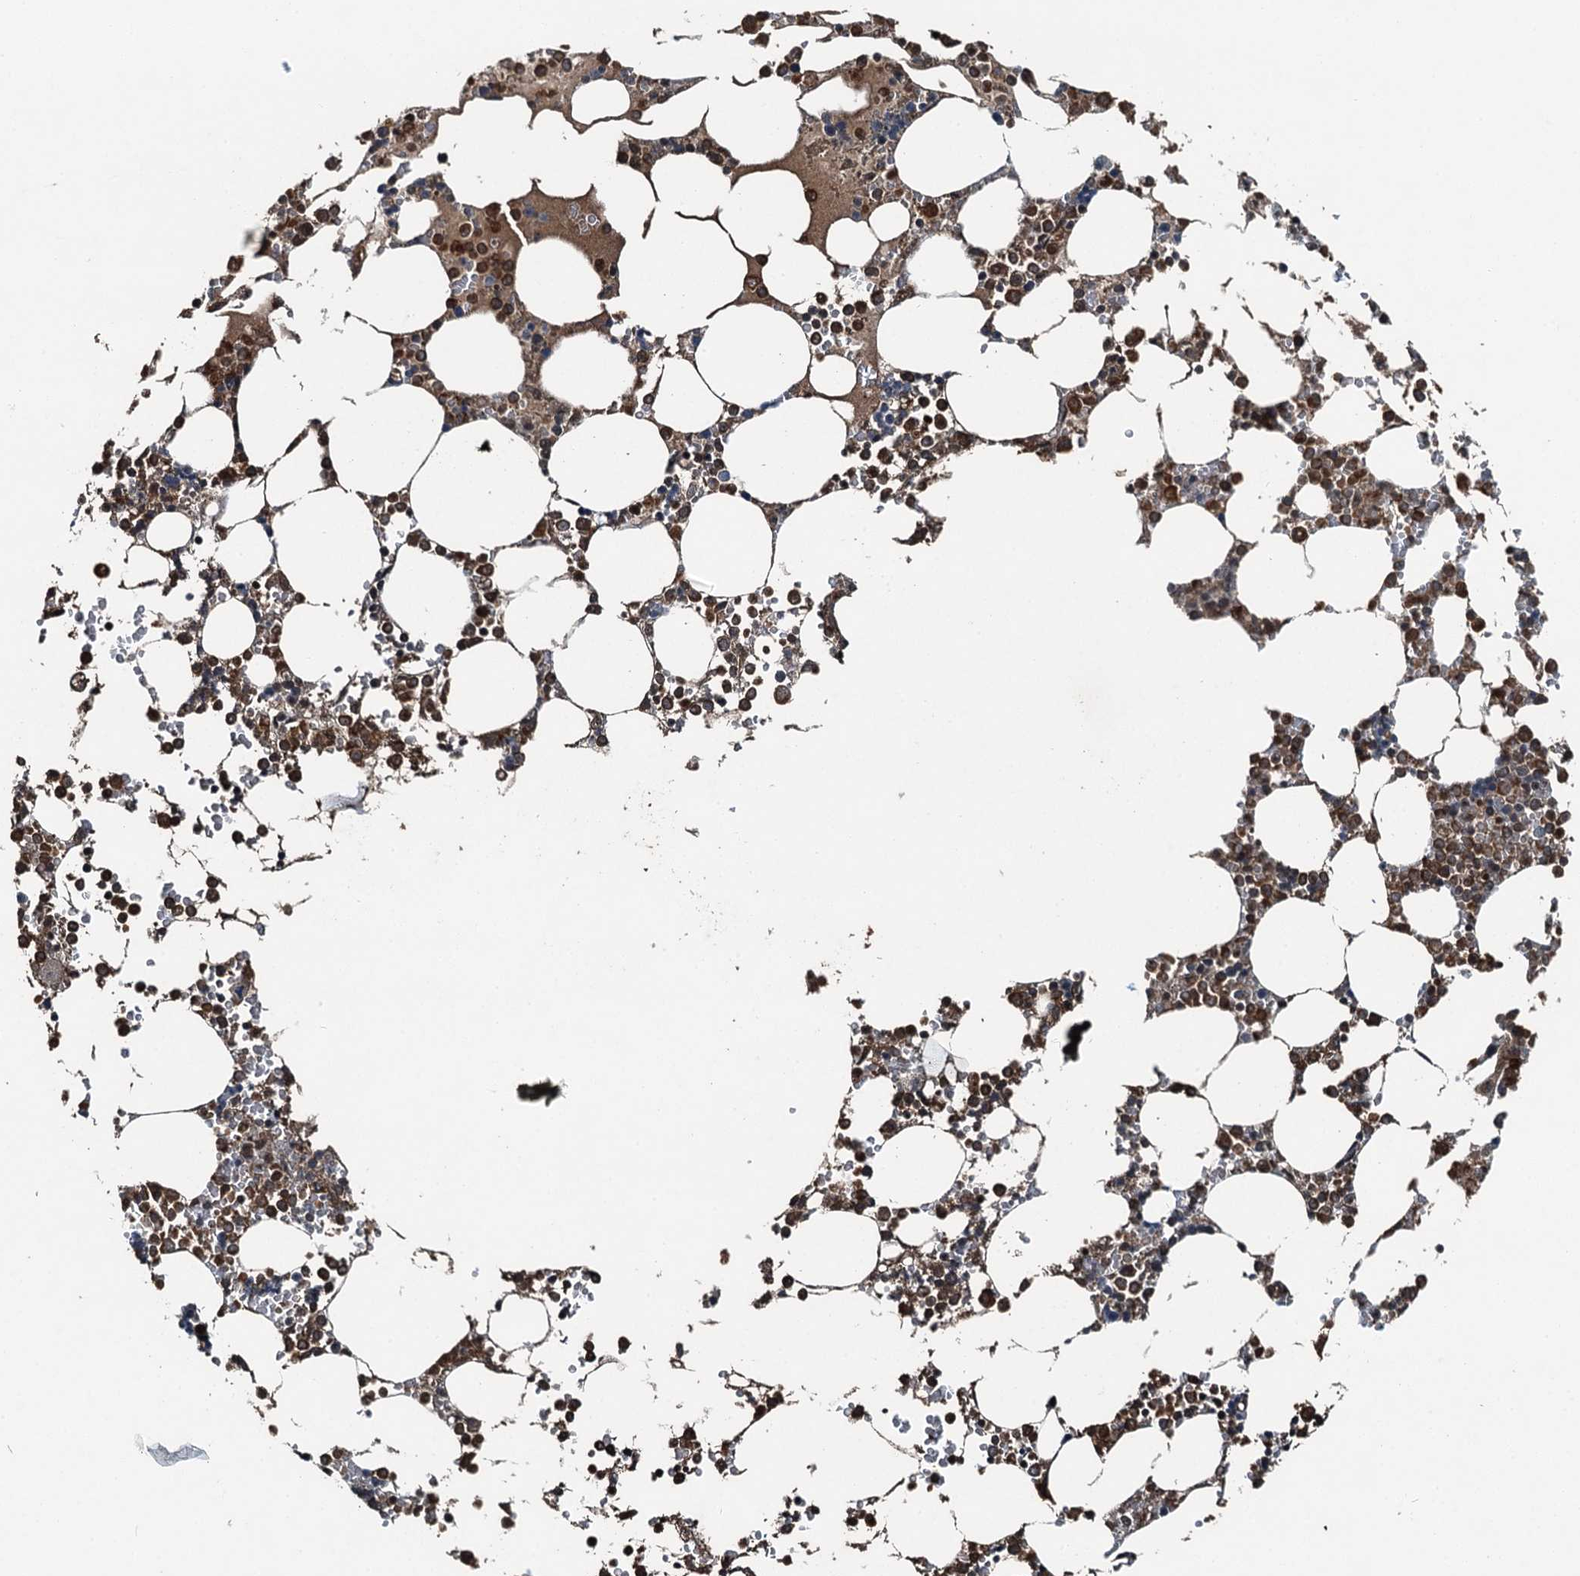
{"staining": {"intensity": "strong", "quantity": ">75%", "location": "cytoplasmic/membranous"}, "tissue": "bone marrow", "cell_type": "Hematopoietic cells", "image_type": "normal", "snomed": [{"axis": "morphology", "description": "Normal tissue, NOS"}, {"axis": "topography", "description": "Bone marrow"}], "caption": "Immunohistochemistry (DAB) staining of normal human bone marrow displays strong cytoplasmic/membranous protein positivity in approximately >75% of hematopoietic cells. The staining was performed using DAB, with brown indicating positive protein expression. Nuclei are stained blue with hematoxylin.", "gene": "UBXN6", "patient": {"sex": "male", "age": 64}}